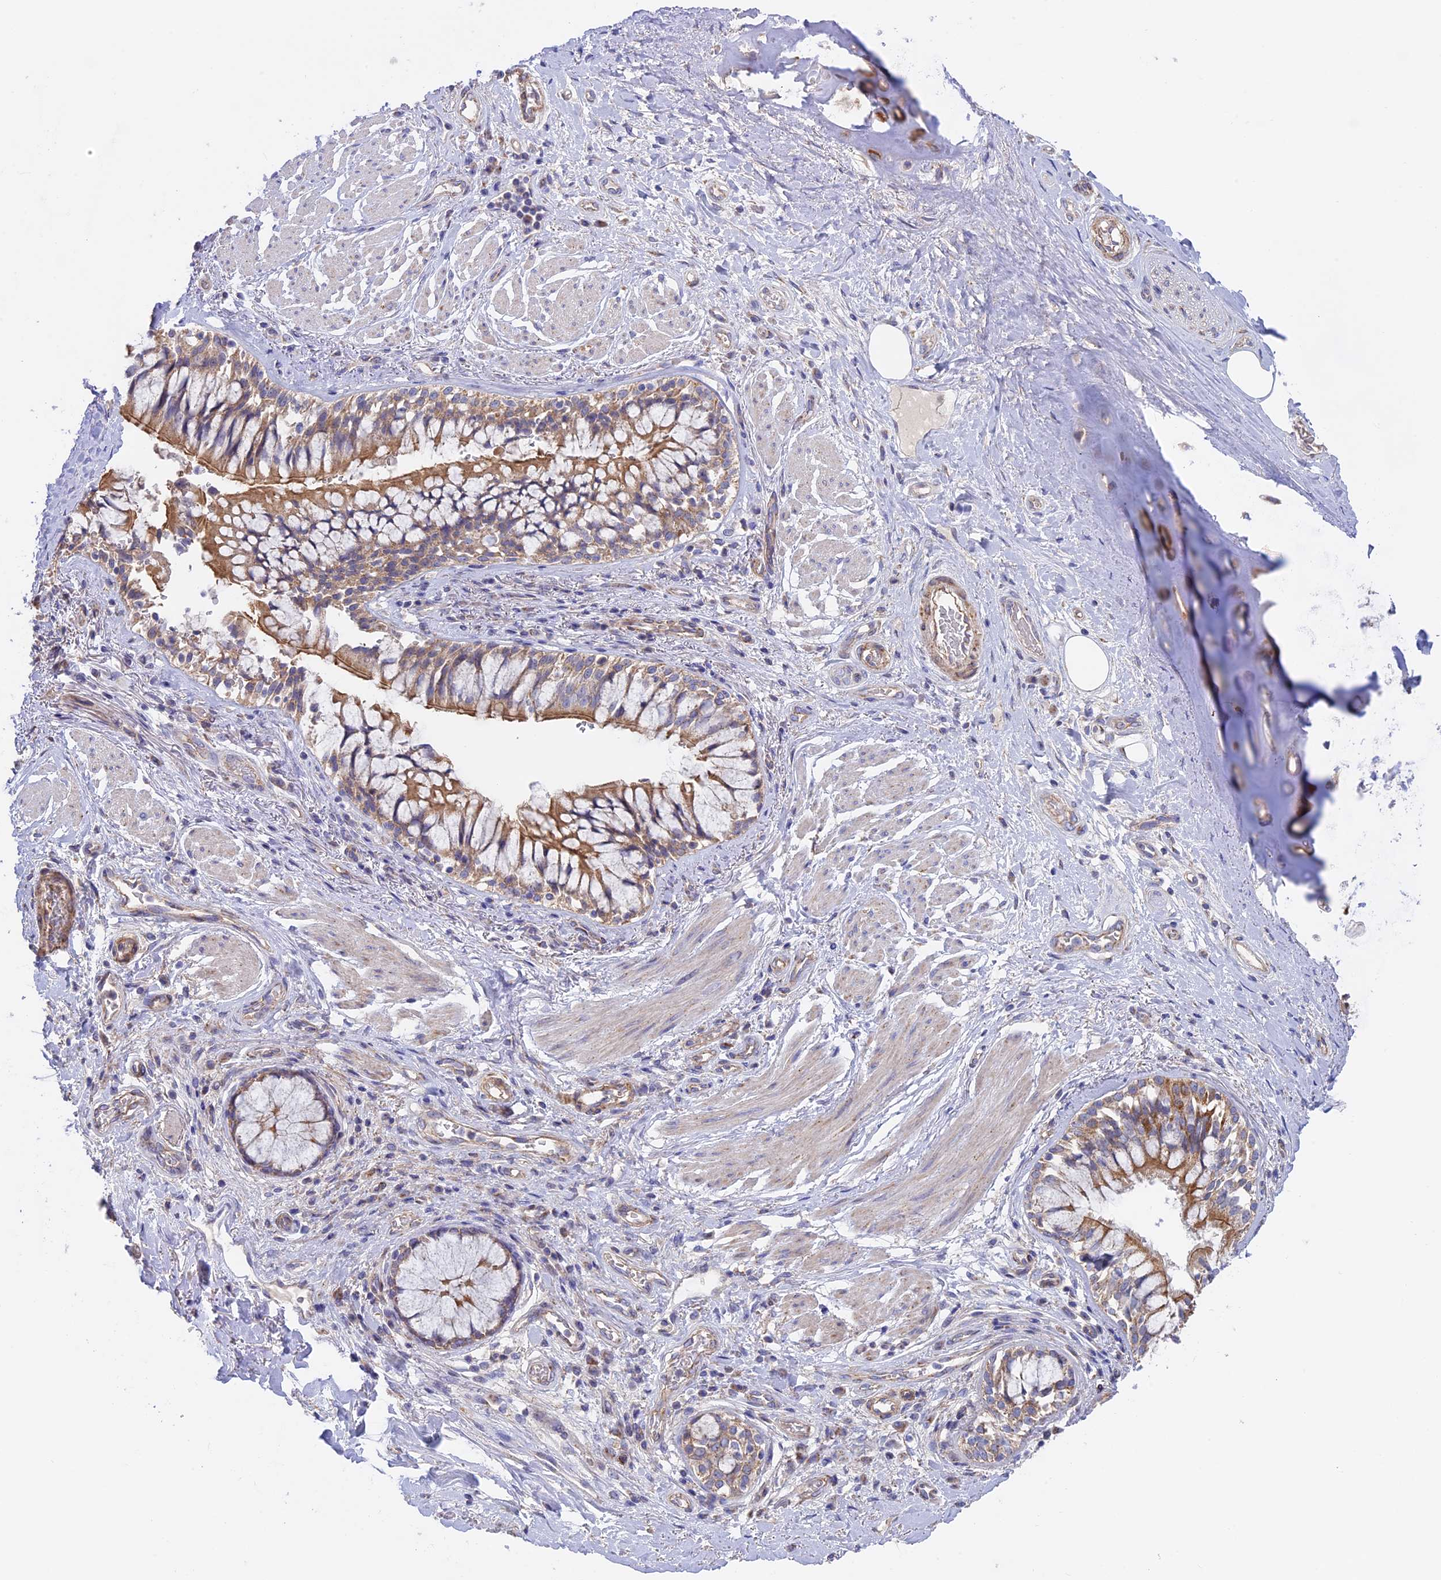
{"staining": {"intensity": "moderate", "quantity": ">75%", "location": "cytoplasmic/membranous"}, "tissue": "soft tissue", "cell_type": "Chondrocytes", "image_type": "normal", "snomed": [{"axis": "morphology", "description": "Normal tissue, NOS"}, {"axis": "morphology", "description": "Squamous cell carcinoma, NOS"}, {"axis": "topography", "description": "Bronchus"}, {"axis": "topography", "description": "Lung"}], "caption": "Benign soft tissue exhibits moderate cytoplasmic/membranous staining in about >75% of chondrocytes (brown staining indicates protein expression, while blue staining denotes nuclei)..", "gene": "ETFDH", "patient": {"sex": "male", "age": 64}}